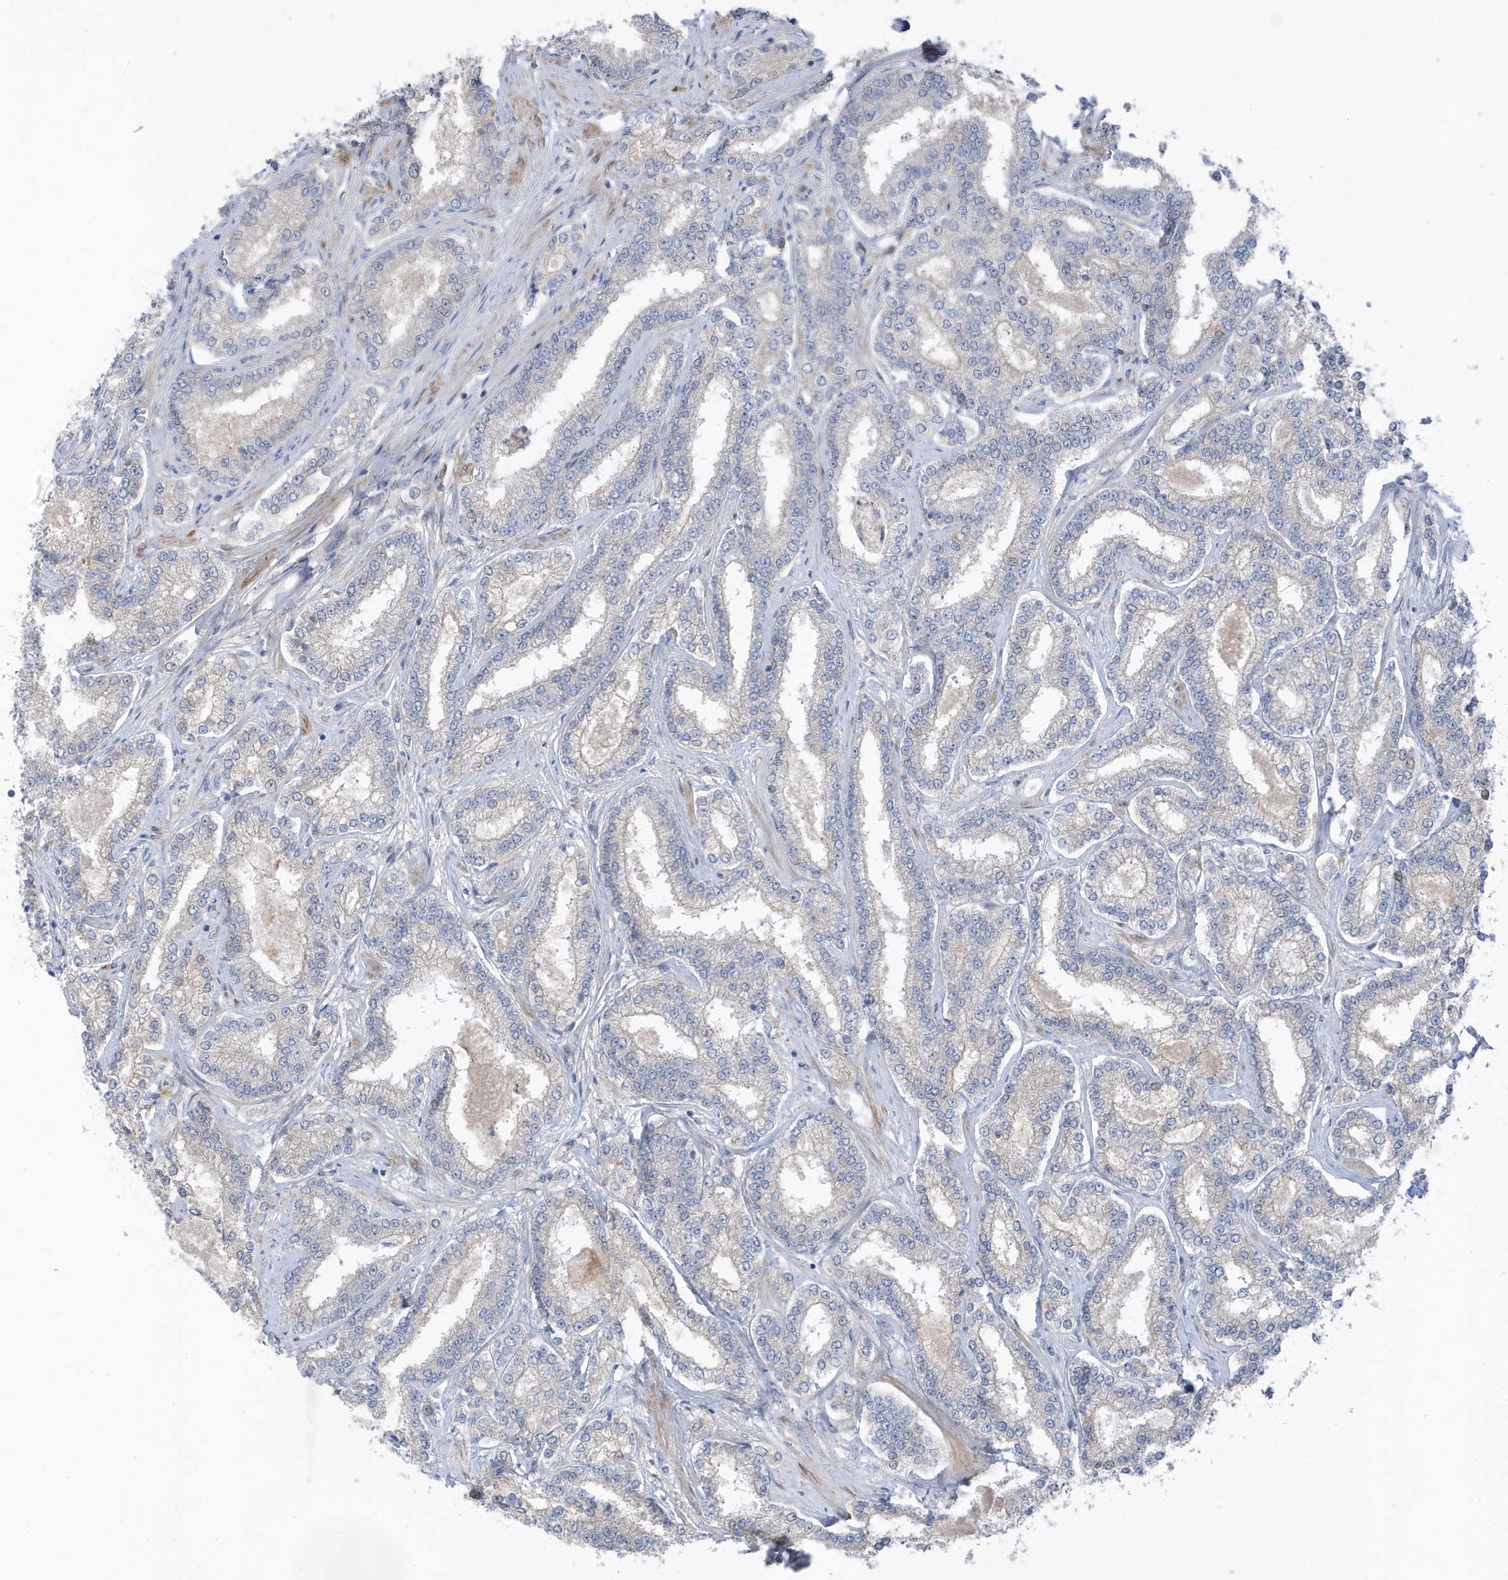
{"staining": {"intensity": "negative", "quantity": "none", "location": "none"}, "tissue": "prostate cancer", "cell_type": "Tumor cells", "image_type": "cancer", "snomed": [{"axis": "morphology", "description": "Normal tissue, NOS"}, {"axis": "morphology", "description": "Adenocarcinoma, High grade"}, {"axis": "topography", "description": "Prostate"}], "caption": "The histopathology image reveals no staining of tumor cells in prostate cancer.", "gene": "ATP13A5", "patient": {"sex": "male", "age": 83}}